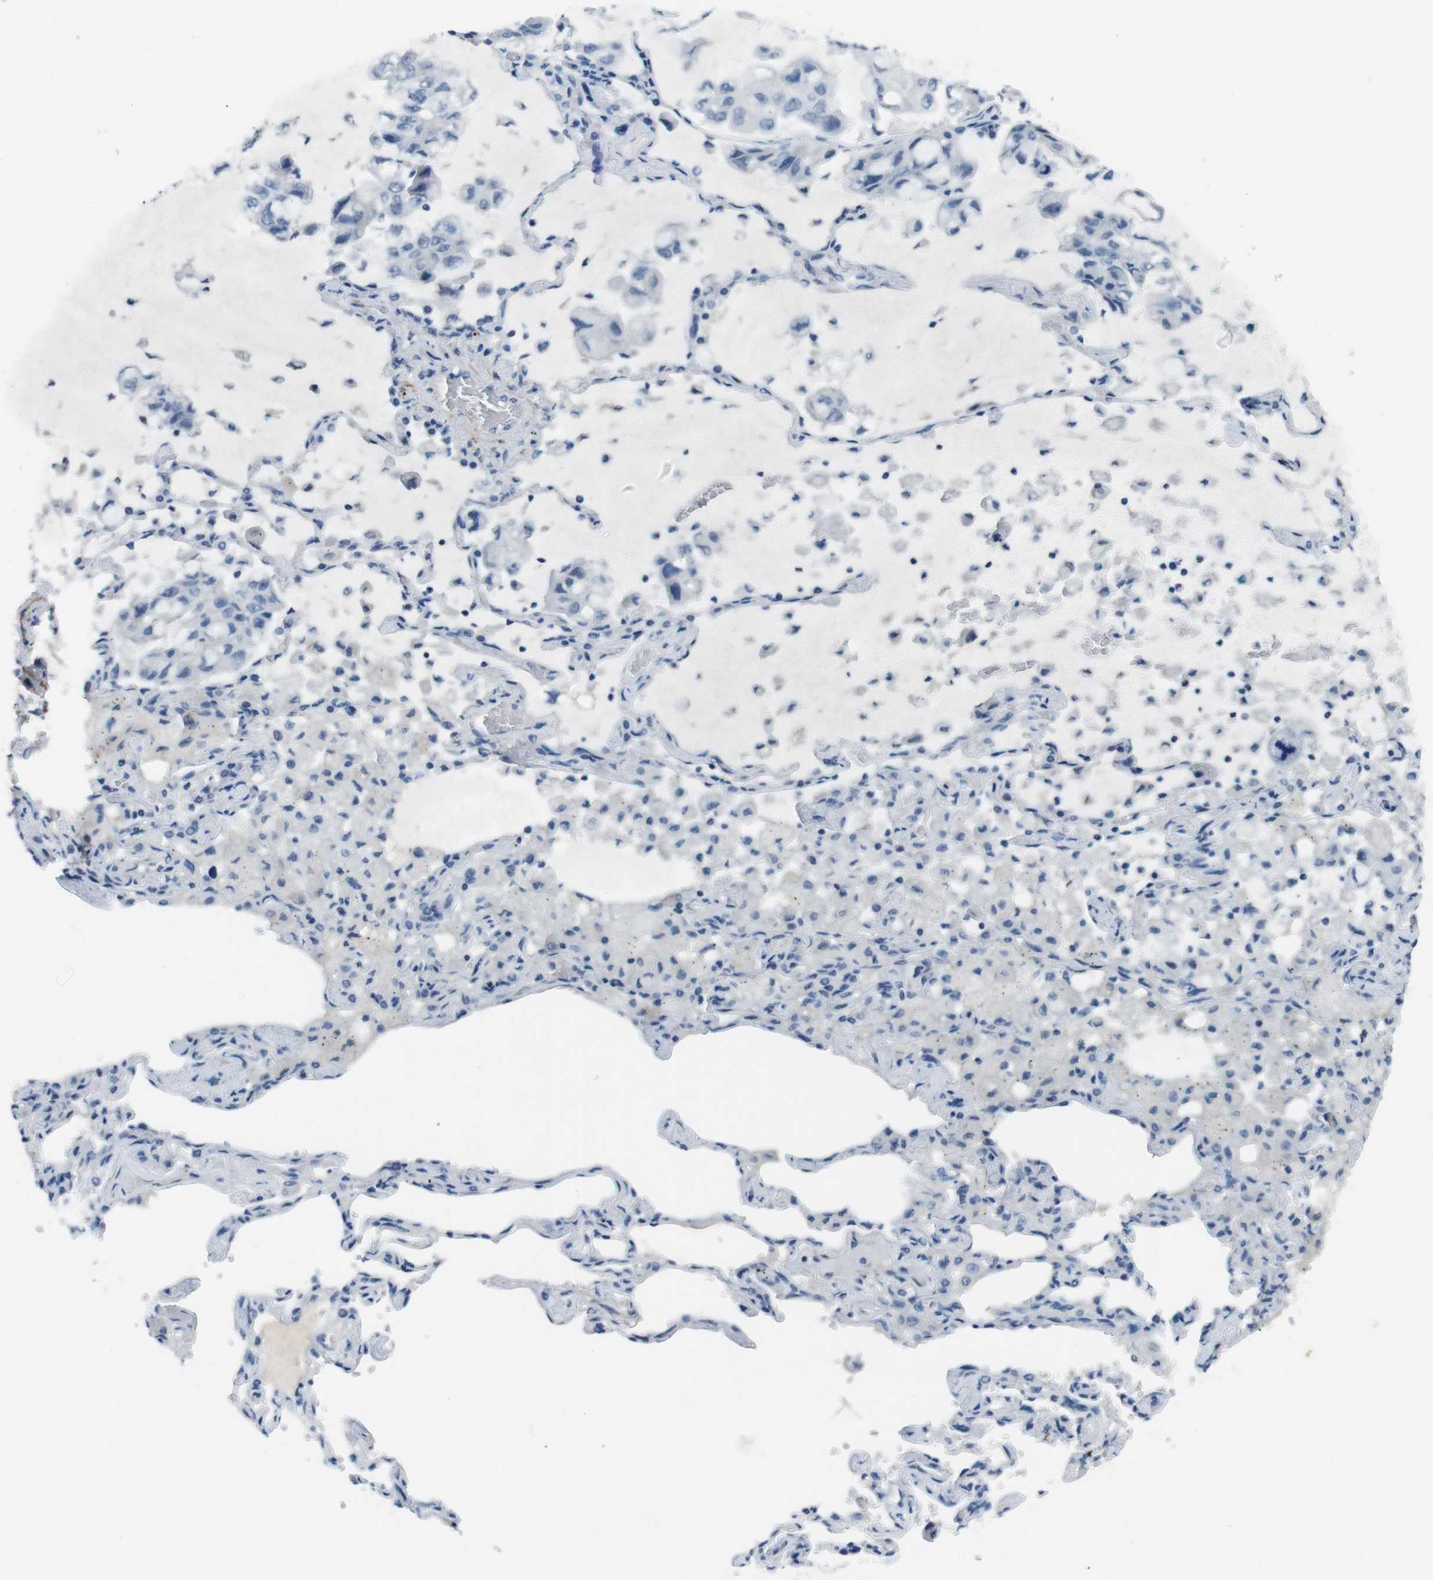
{"staining": {"intensity": "negative", "quantity": "none", "location": "none"}, "tissue": "lung cancer", "cell_type": "Tumor cells", "image_type": "cancer", "snomed": [{"axis": "morphology", "description": "Adenocarcinoma, NOS"}, {"axis": "topography", "description": "Lung"}], "caption": "Photomicrograph shows no significant protein positivity in tumor cells of lung cancer.", "gene": "HRH2", "patient": {"sex": "male", "age": 64}}